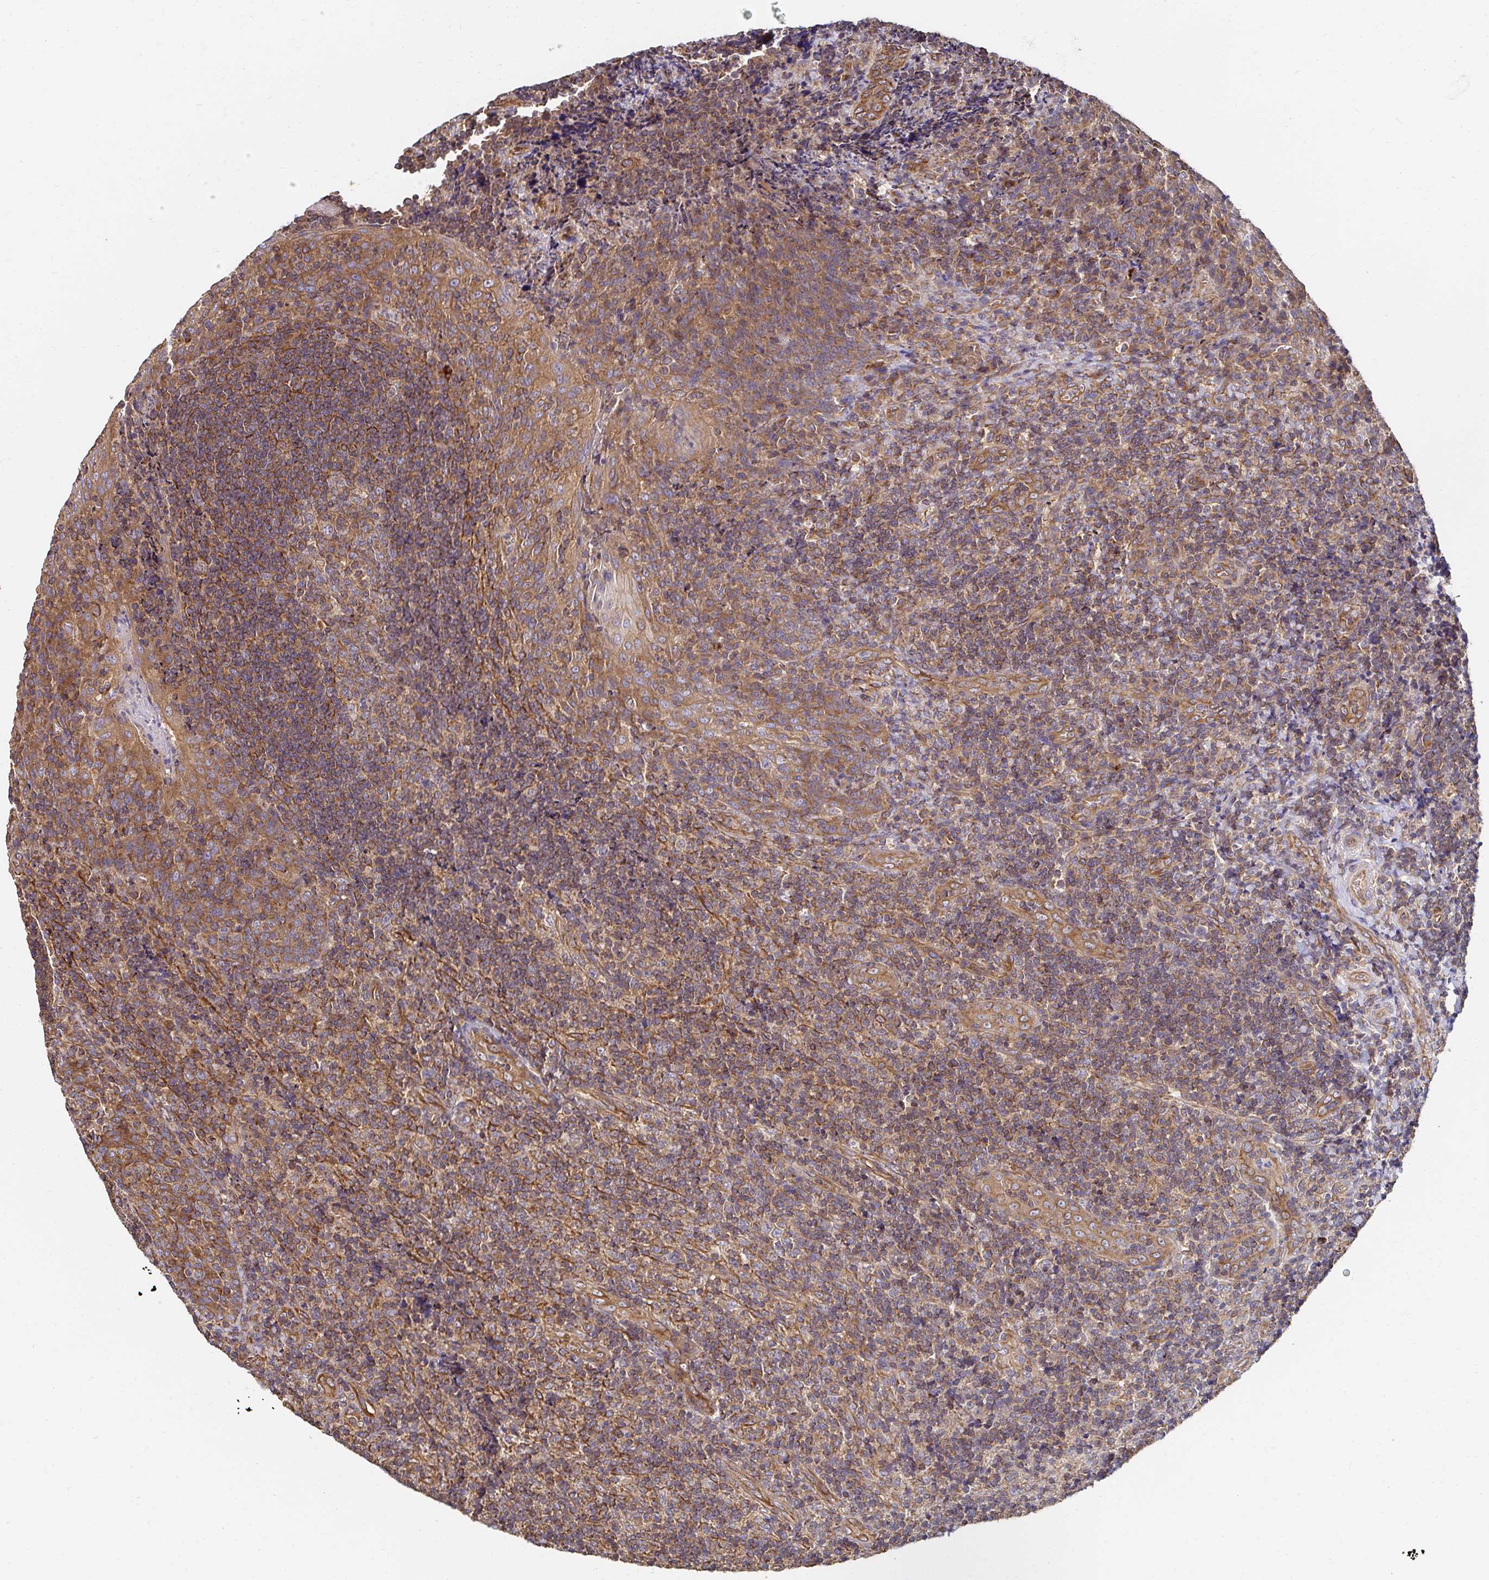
{"staining": {"intensity": "moderate", "quantity": "25%-75%", "location": "cytoplasmic/membranous"}, "tissue": "tonsil", "cell_type": "Germinal center cells", "image_type": "normal", "snomed": [{"axis": "morphology", "description": "Normal tissue, NOS"}, {"axis": "topography", "description": "Tonsil"}], "caption": "Immunohistochemistry of unremarkable human tonsil shows medium levels of moderate cytoplasmic/membranous staining in approximately 25%-75% of germinal center cells.", "gene": "APBB1", "patient": {"sex": "male", "age": 17}}